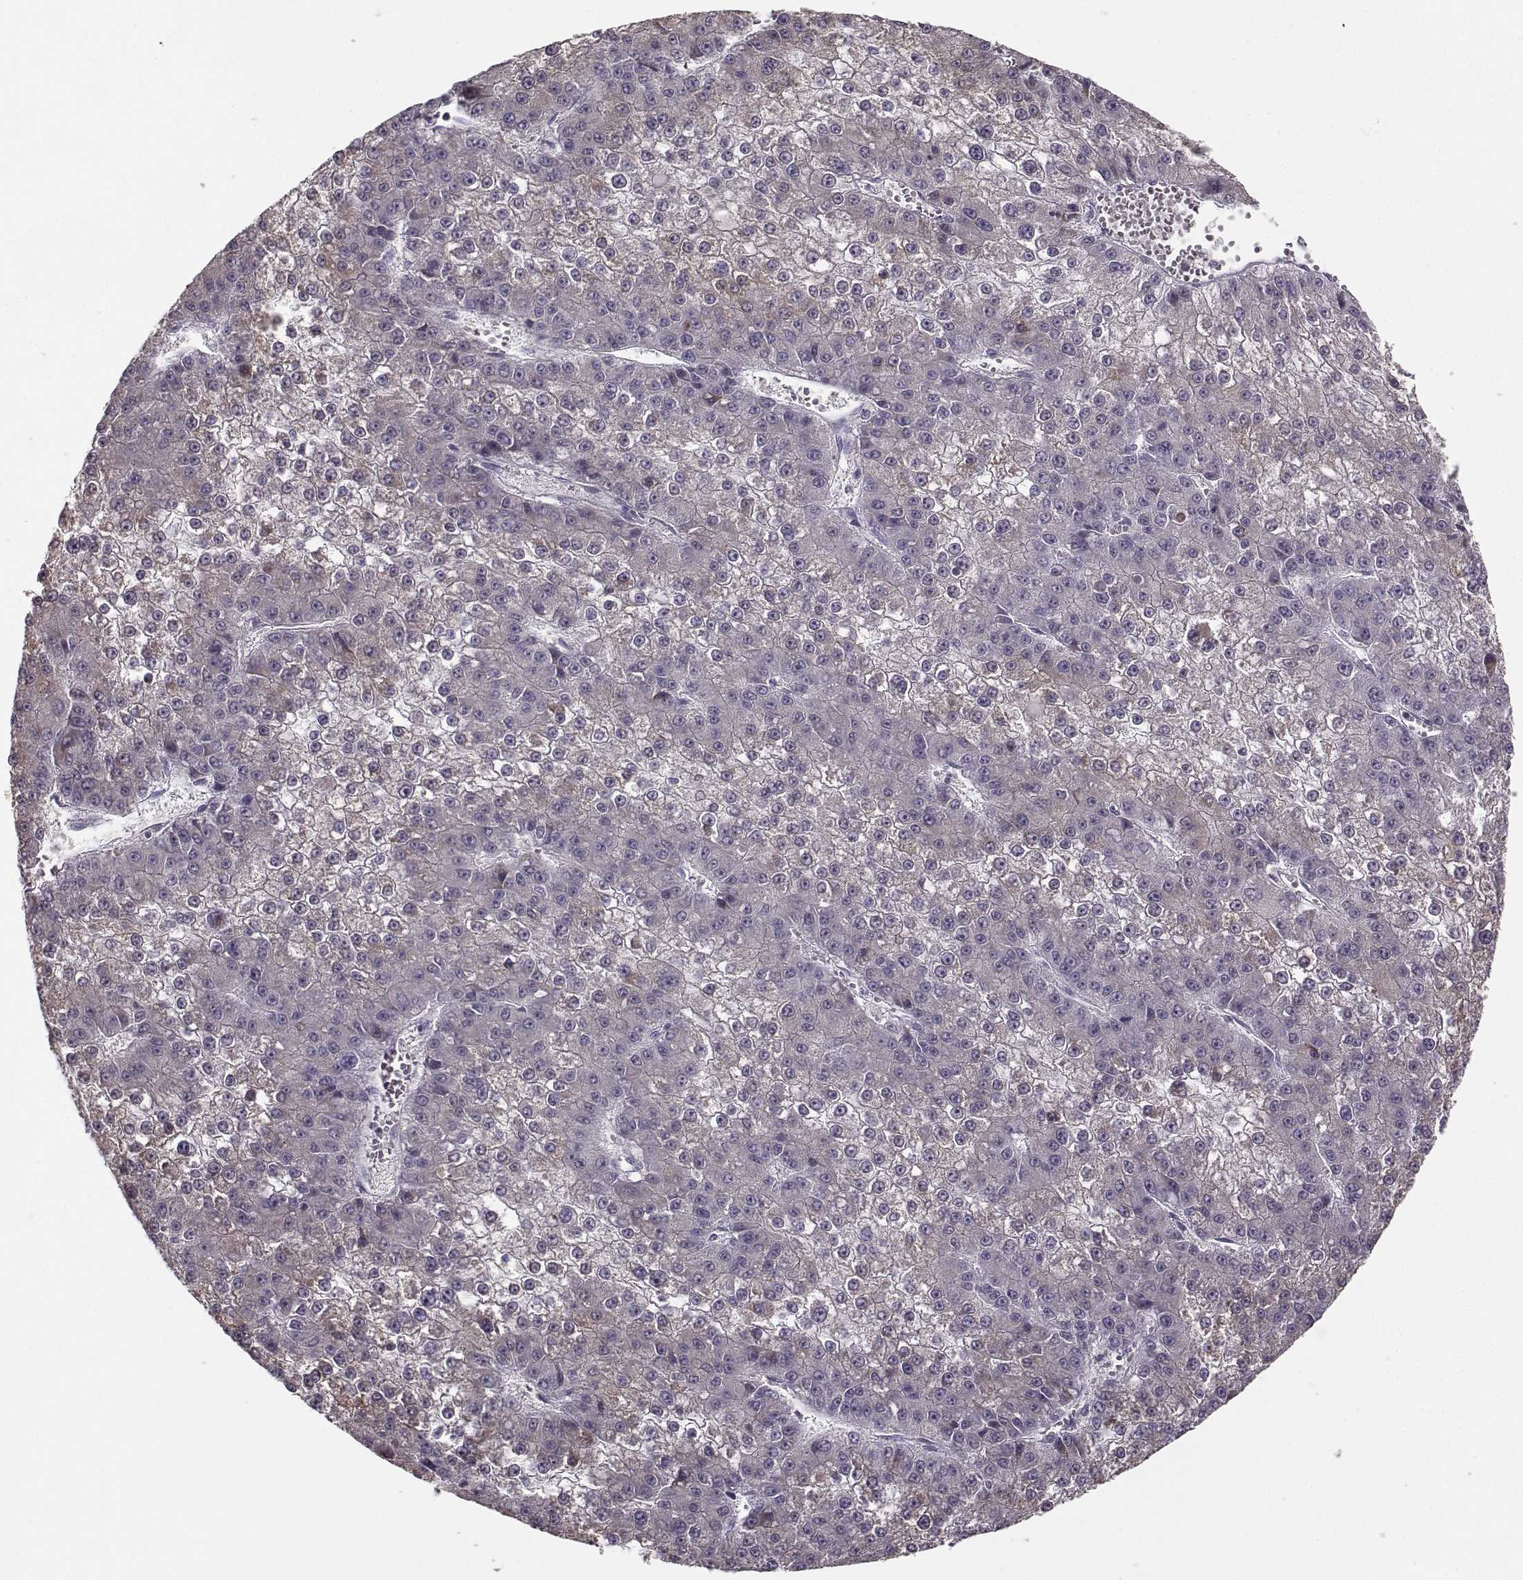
{"staining": {"intensity": "weak", "quantity": "<25%", "location": "cytoplasmic/membranous"}, "tissue": "liver cancer", "cell_type": "Tumor cells", "image_type": "cancer", "snomed": [{"axis": "morphology", "description": "Carcinoma, Hepatocellular, NOS"}, {"axis": "topography", "description": "Liver"}], "caption": "Micrograph shows no significant protein expression in tumor cells of hepatocellular carcinoma (liver).", "gene": "UROC1", "patient": {"sex": "female", "age": 73}}